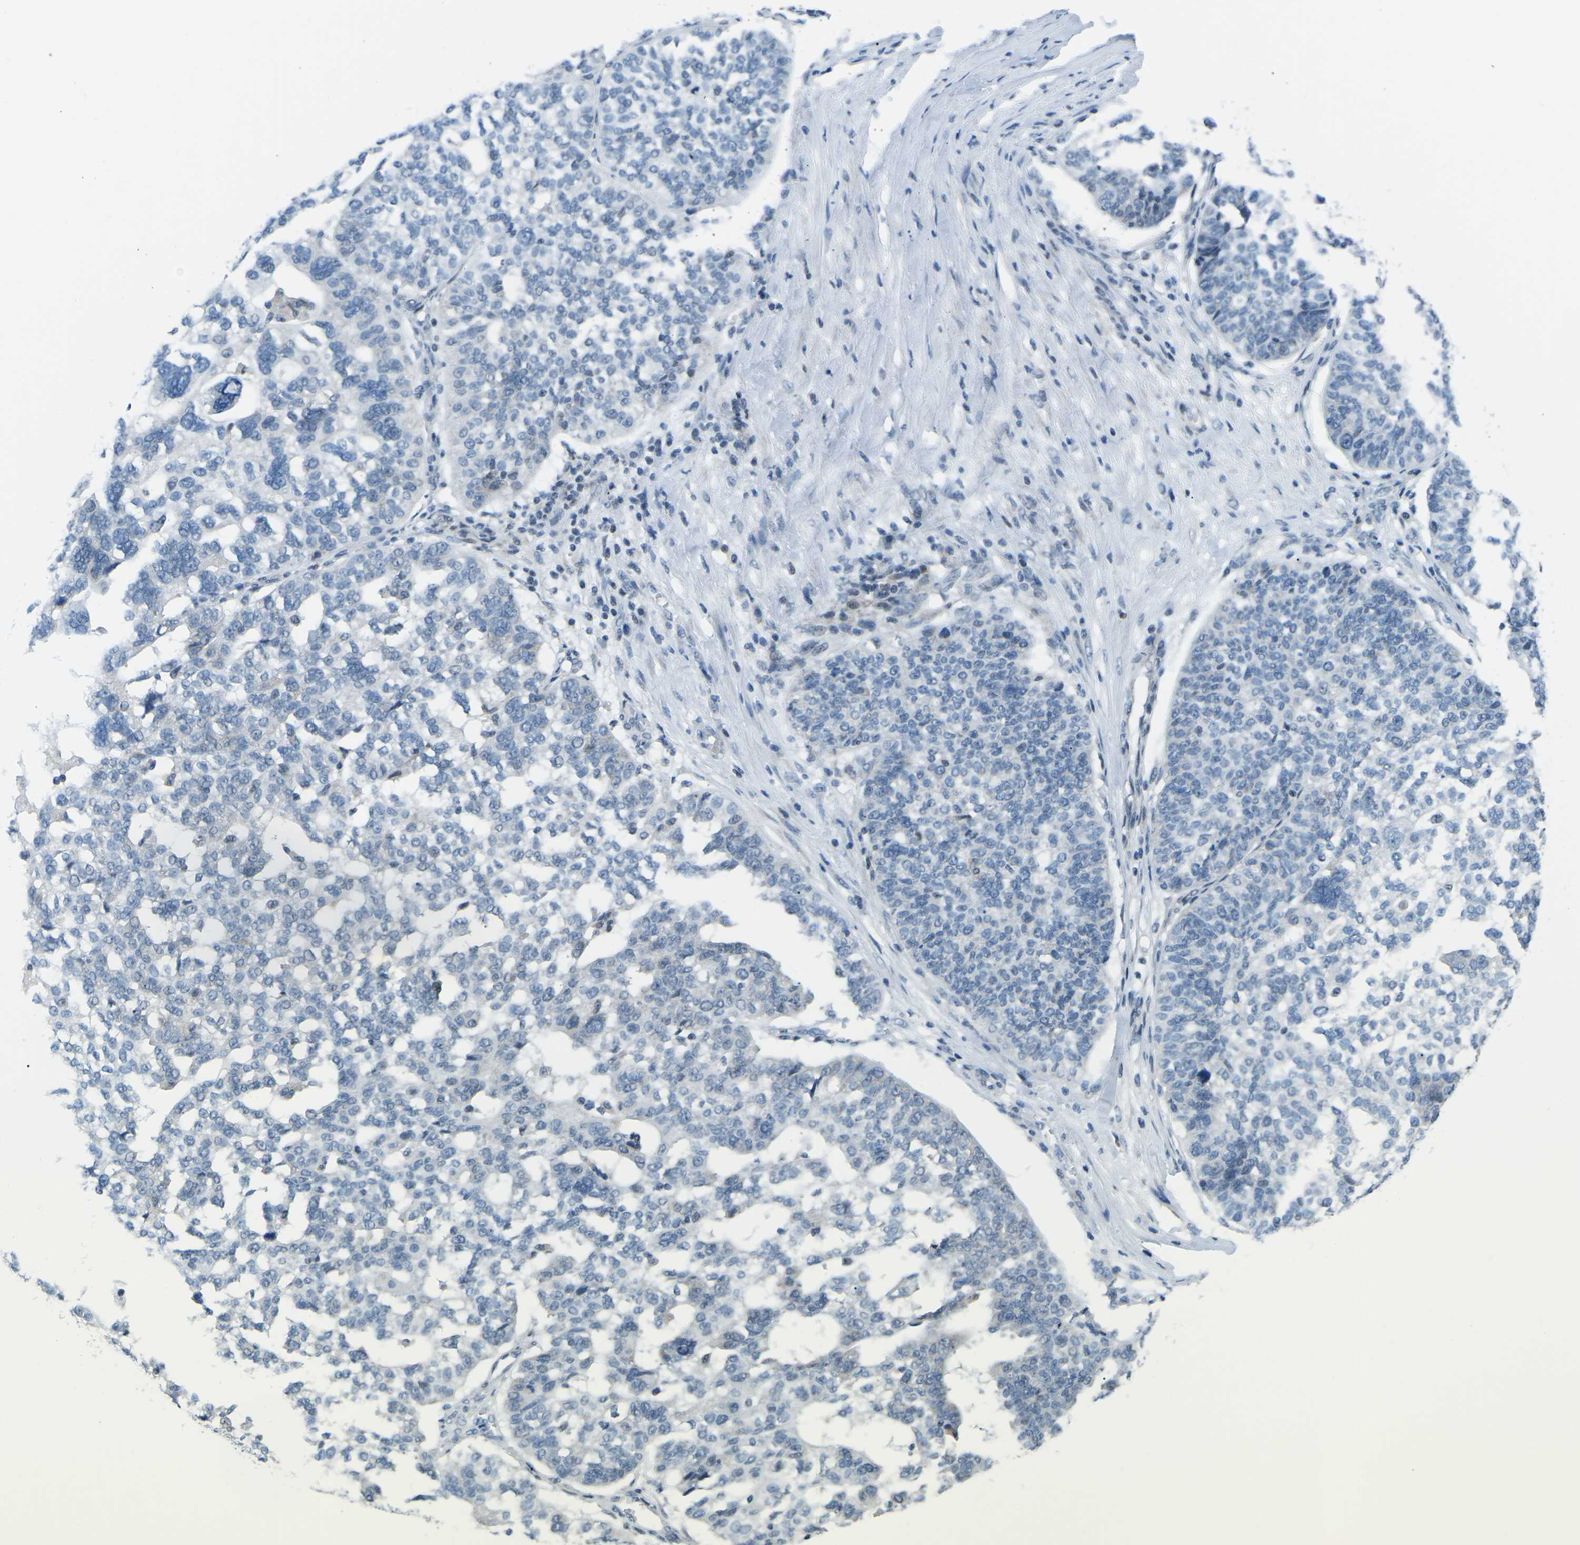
{"staining": {"intensity": "negative", "quantity": "none", "location": "none"}, "tissue": "ovarian cancer", "cell_type": "Tumor cells", "image_type": "cancer", "snomed": [{"axis": "morphology", "description": "Cystadenocarcinoma, serous, NOS"}, {"axis": "topography", "description": "Ovary"}], "caption": "Image shows no protein positivity in tumor cells of serous cystadenocarcinoma (ovarian) tissue.", "gene": "MBNL1", "patient": {"sex": "female", "age": 59}}